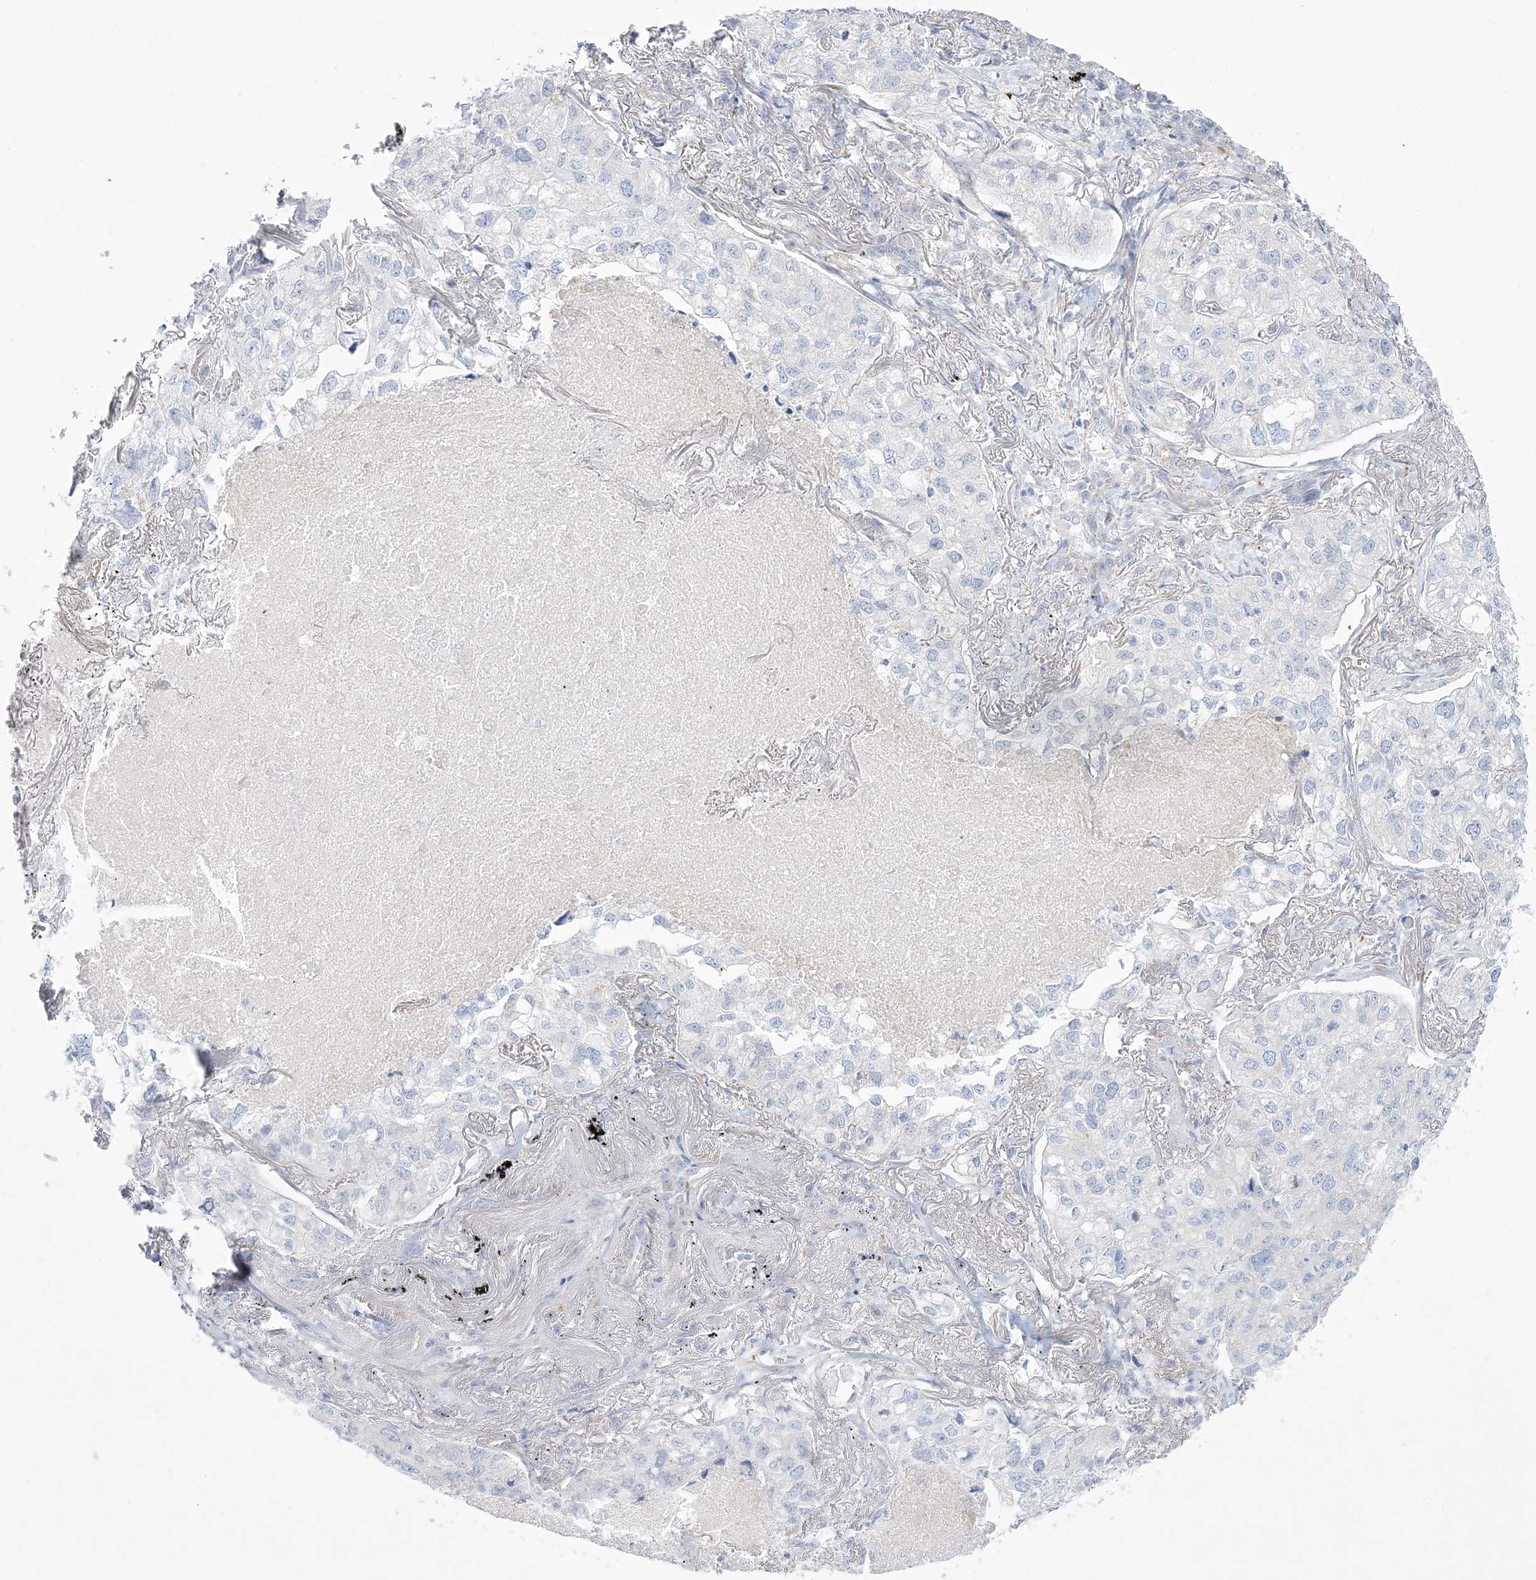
{"staining": {"intensity": "negative", "quantity": "none", "location": "none"}, "tissue": "lung cancer", "cell_type": "Tumor cells", "image_type": "cancer", "snomed": [{"axis": "morphology", "description": "Adenocarcinoma, NOS"}, {"axis": "topography", "description": "Lung"}], "caption": "The micrograph displays no significant positivity in tumor cells of lung cancer (adenocarcinoma).", "gene": "WDR27", "patient": {"sex": "male", "age": 65}}